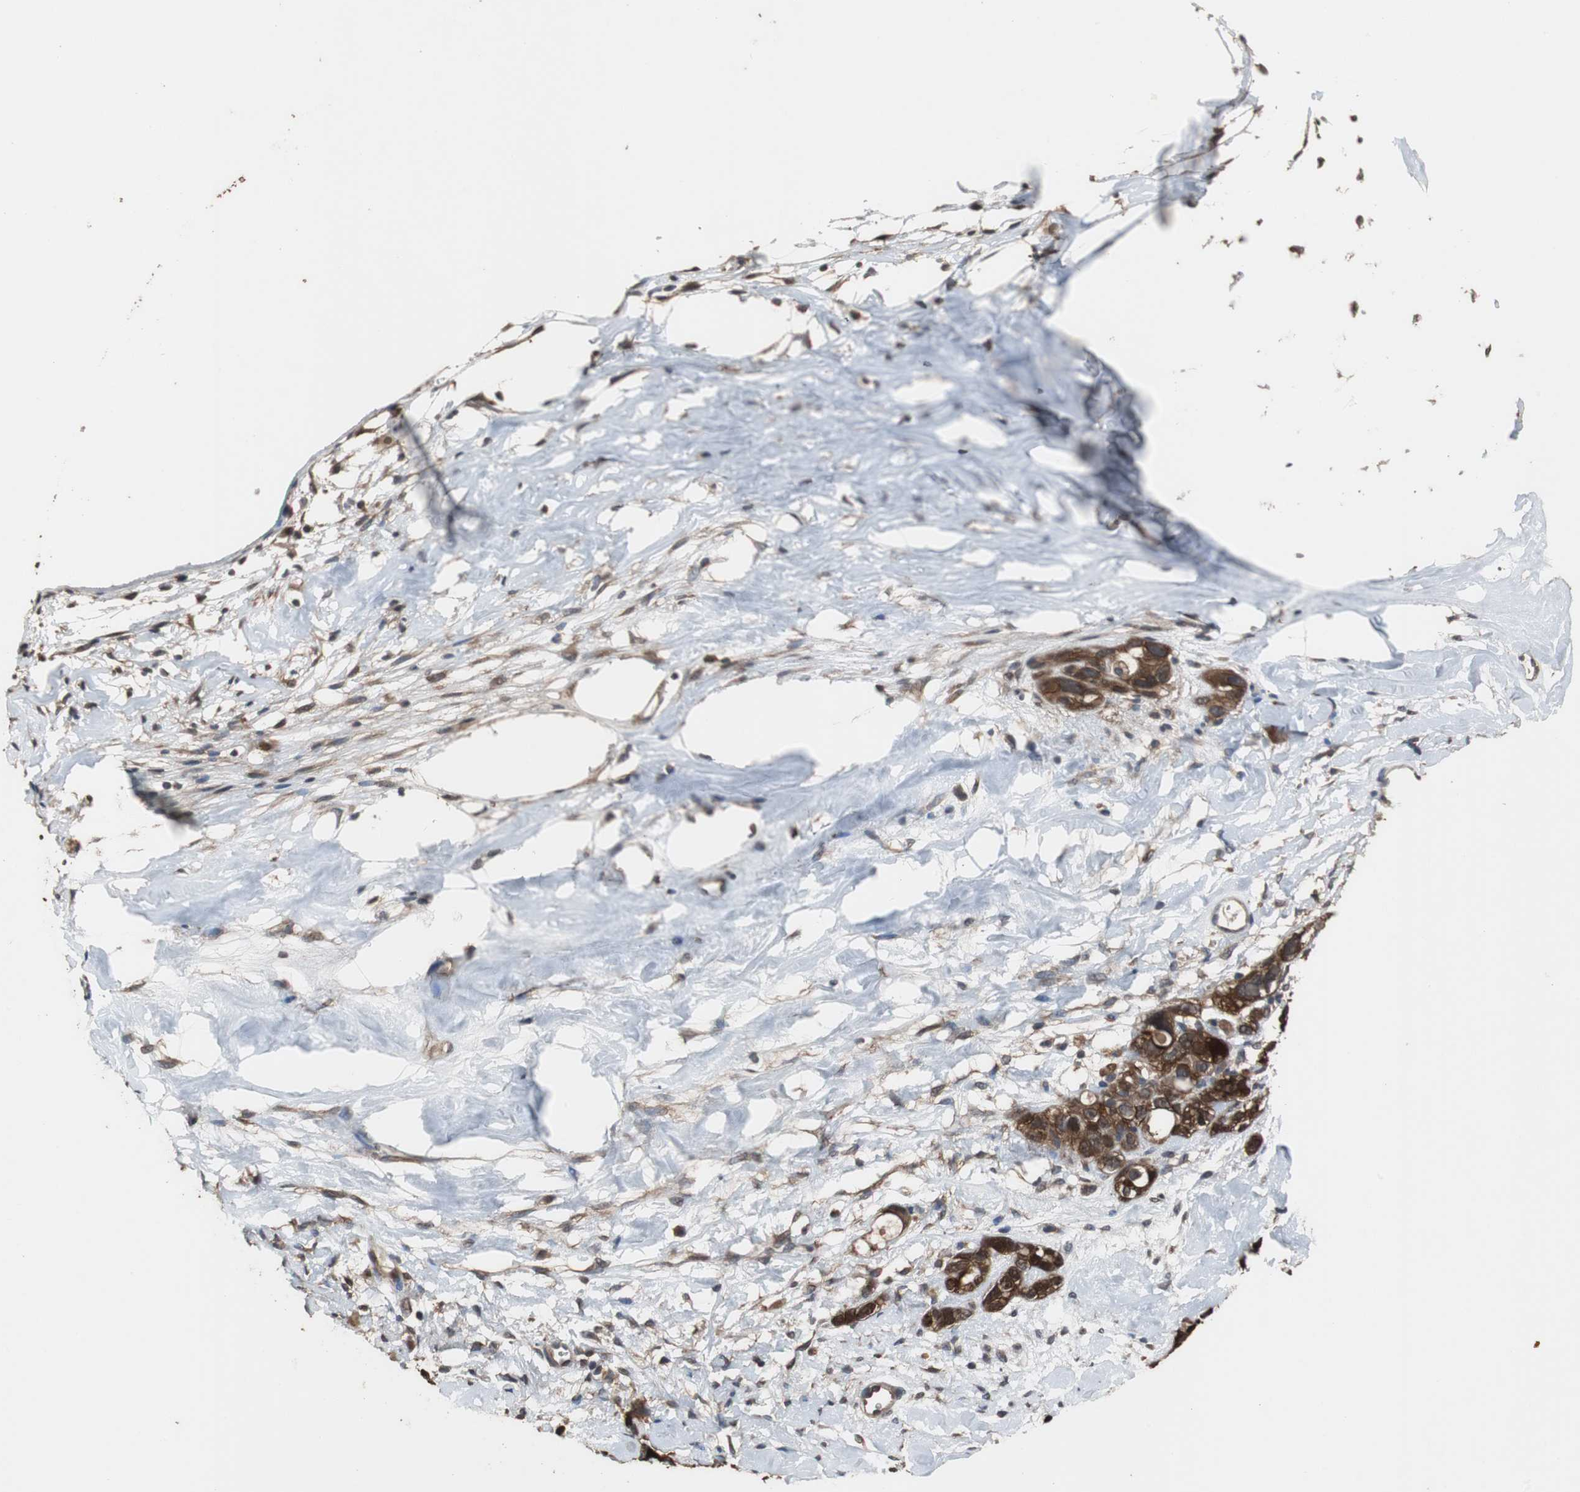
{"staining": {"intensity": "strong", "quantity": ">75%", "location": "cytoplasmic/membranous,nuclear"}, "tissue": "ovarian cancer", "cell_type": "Tumor cells", "image_type": "cancer", "snomed": [{"axis": "morphology", "description": "Cystadenocarcinoma, serous, NOS"}, {"axis": "topography", "description": "Ovary"}], "caption": "High-power microscopy captured an immunohistochemistry photomicrograph of ovarian cancer, revealing strong cytoplasmic/membranous and nuclear expression in approximately >75% of tumor cells. Ihc stains the protein of interest in brown and the nuclei are stained blue.", "gene": "NDRG1", "patient": {"sex": "female", "age": 66}}